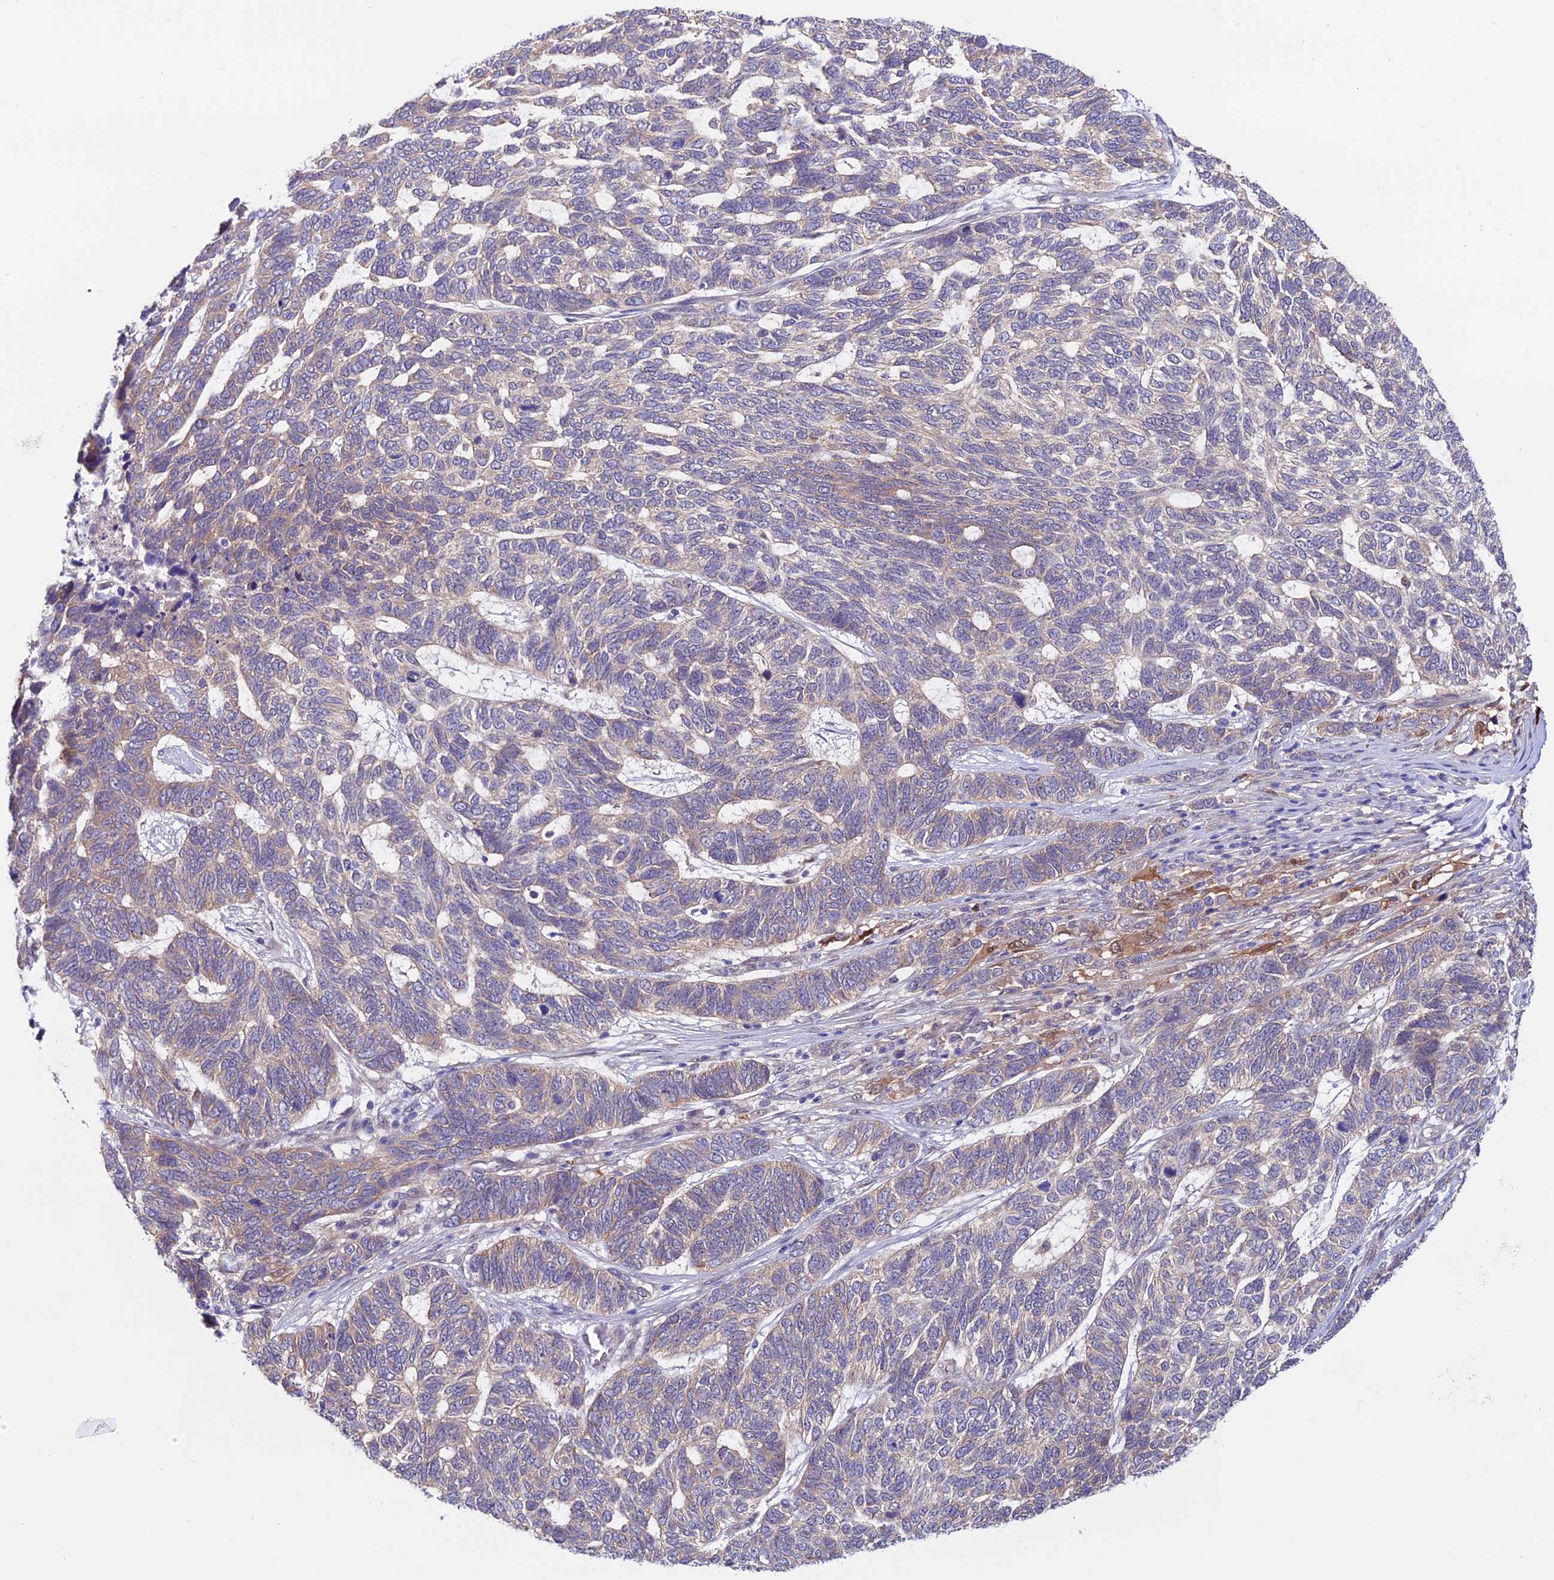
{"staining": {"intensity": "weak", "quantity": "<25%", "location": "cytoplasmic/membranous"}, "tissue": "skin cancer", "cell_type": "Tumor cells", "image_type": "cancer", "snomed": [{"axis": "morphology", "description": "Basal cell carcinoma"}, {"axis": "topography", "description": "Skin"}], "caption": "This is an IHC photomicrograph of skin cancer. There is no staining in tumor cells.", "gene": "FZD8", "patient": {"sex": "female", "age": 65}}